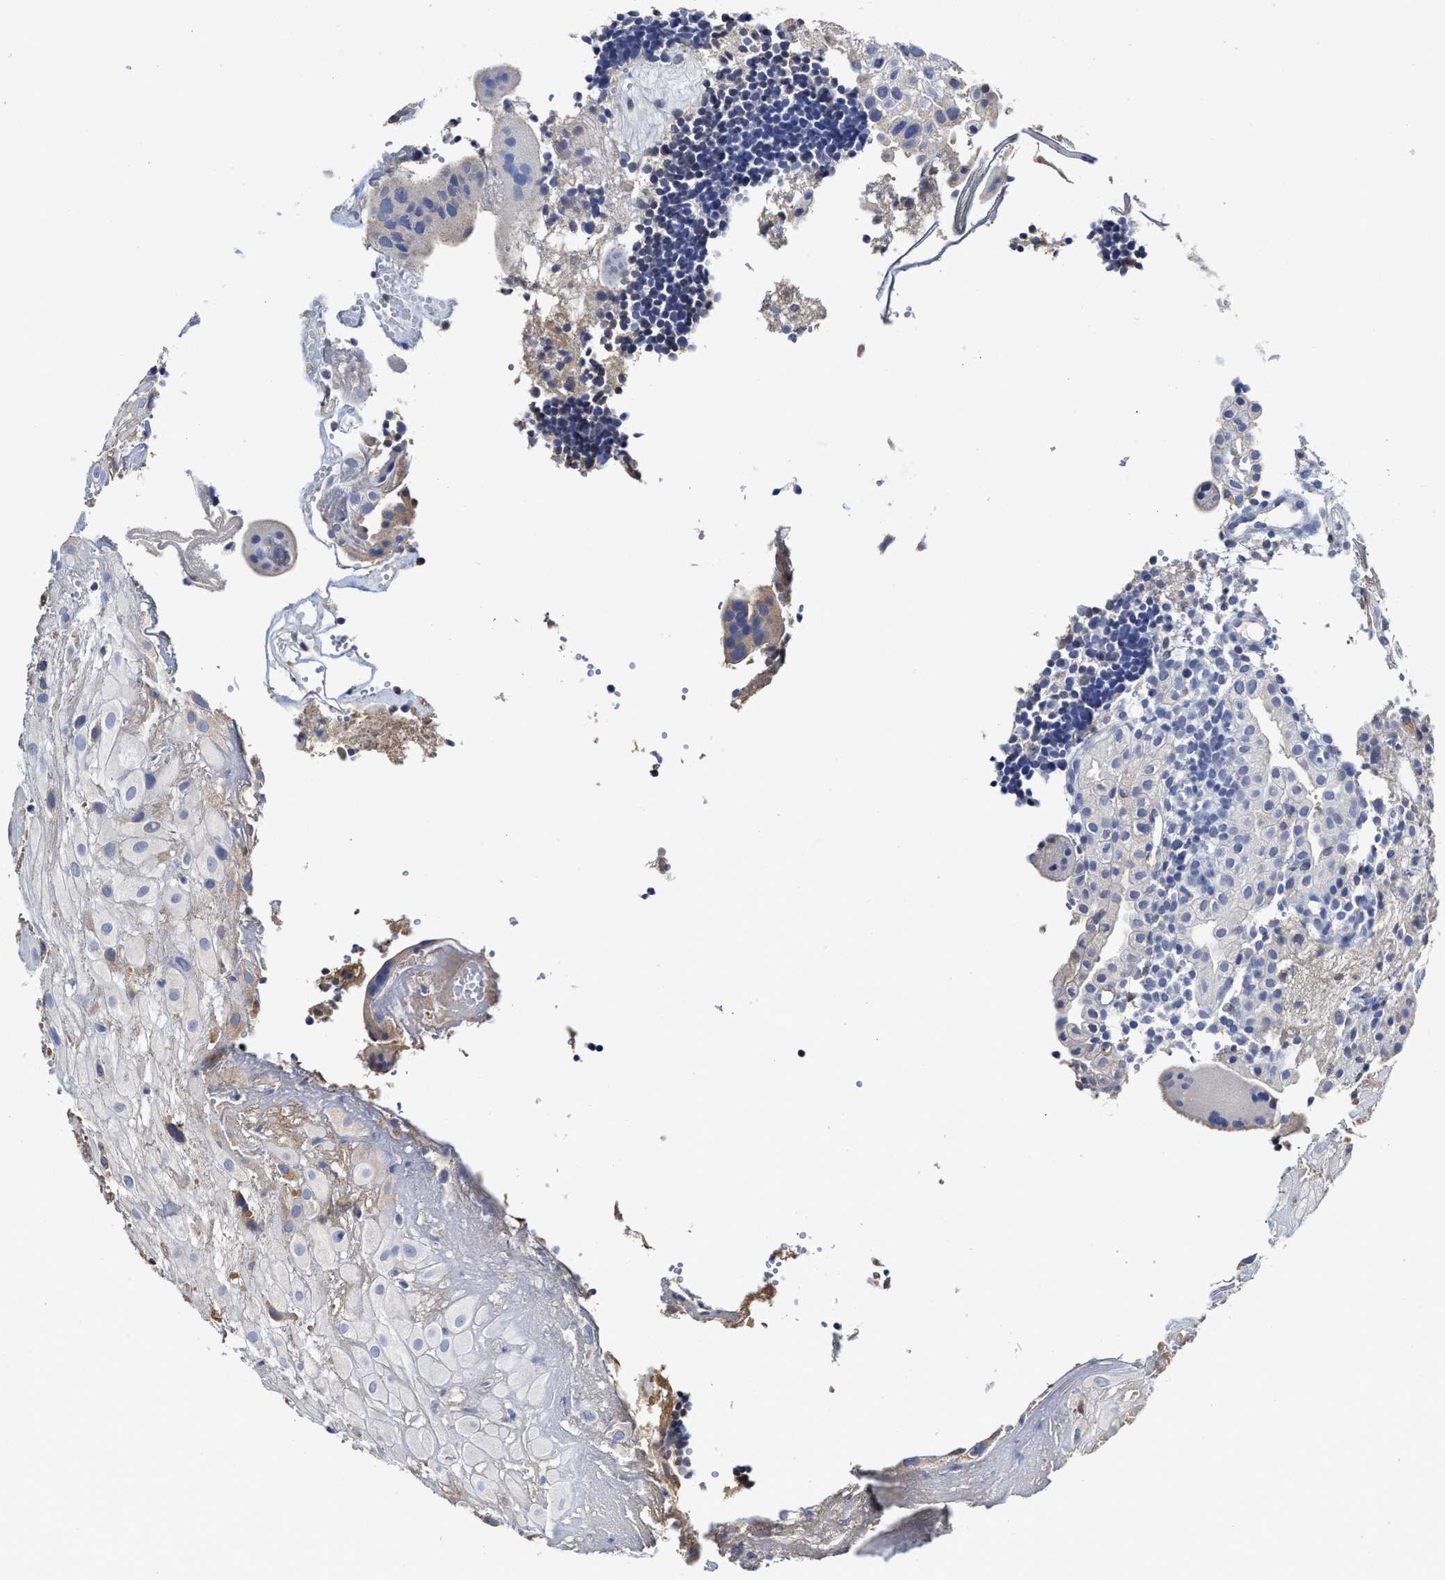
{"staining": {"intensity": "negative", "quantity": "none", "location": "none"}, "tissue": "placenta", "cell_type": "Decidual cells", "image_type": "normal", "snomed": [{"axis": "morphology", "description": "Normal tissue, NOS"}, {"axis": "topography", "description": "Placenta"}], "caption": "A micrograph of human placenta is negative for staining in decidual cells. The staining is performed using DAB (3,3'-diaminobenzidine) brown chromogen with nuclei counter-stained in using hematoxylin.", "gene": "C2", "patient": {"sex": "female", "age": 18}}